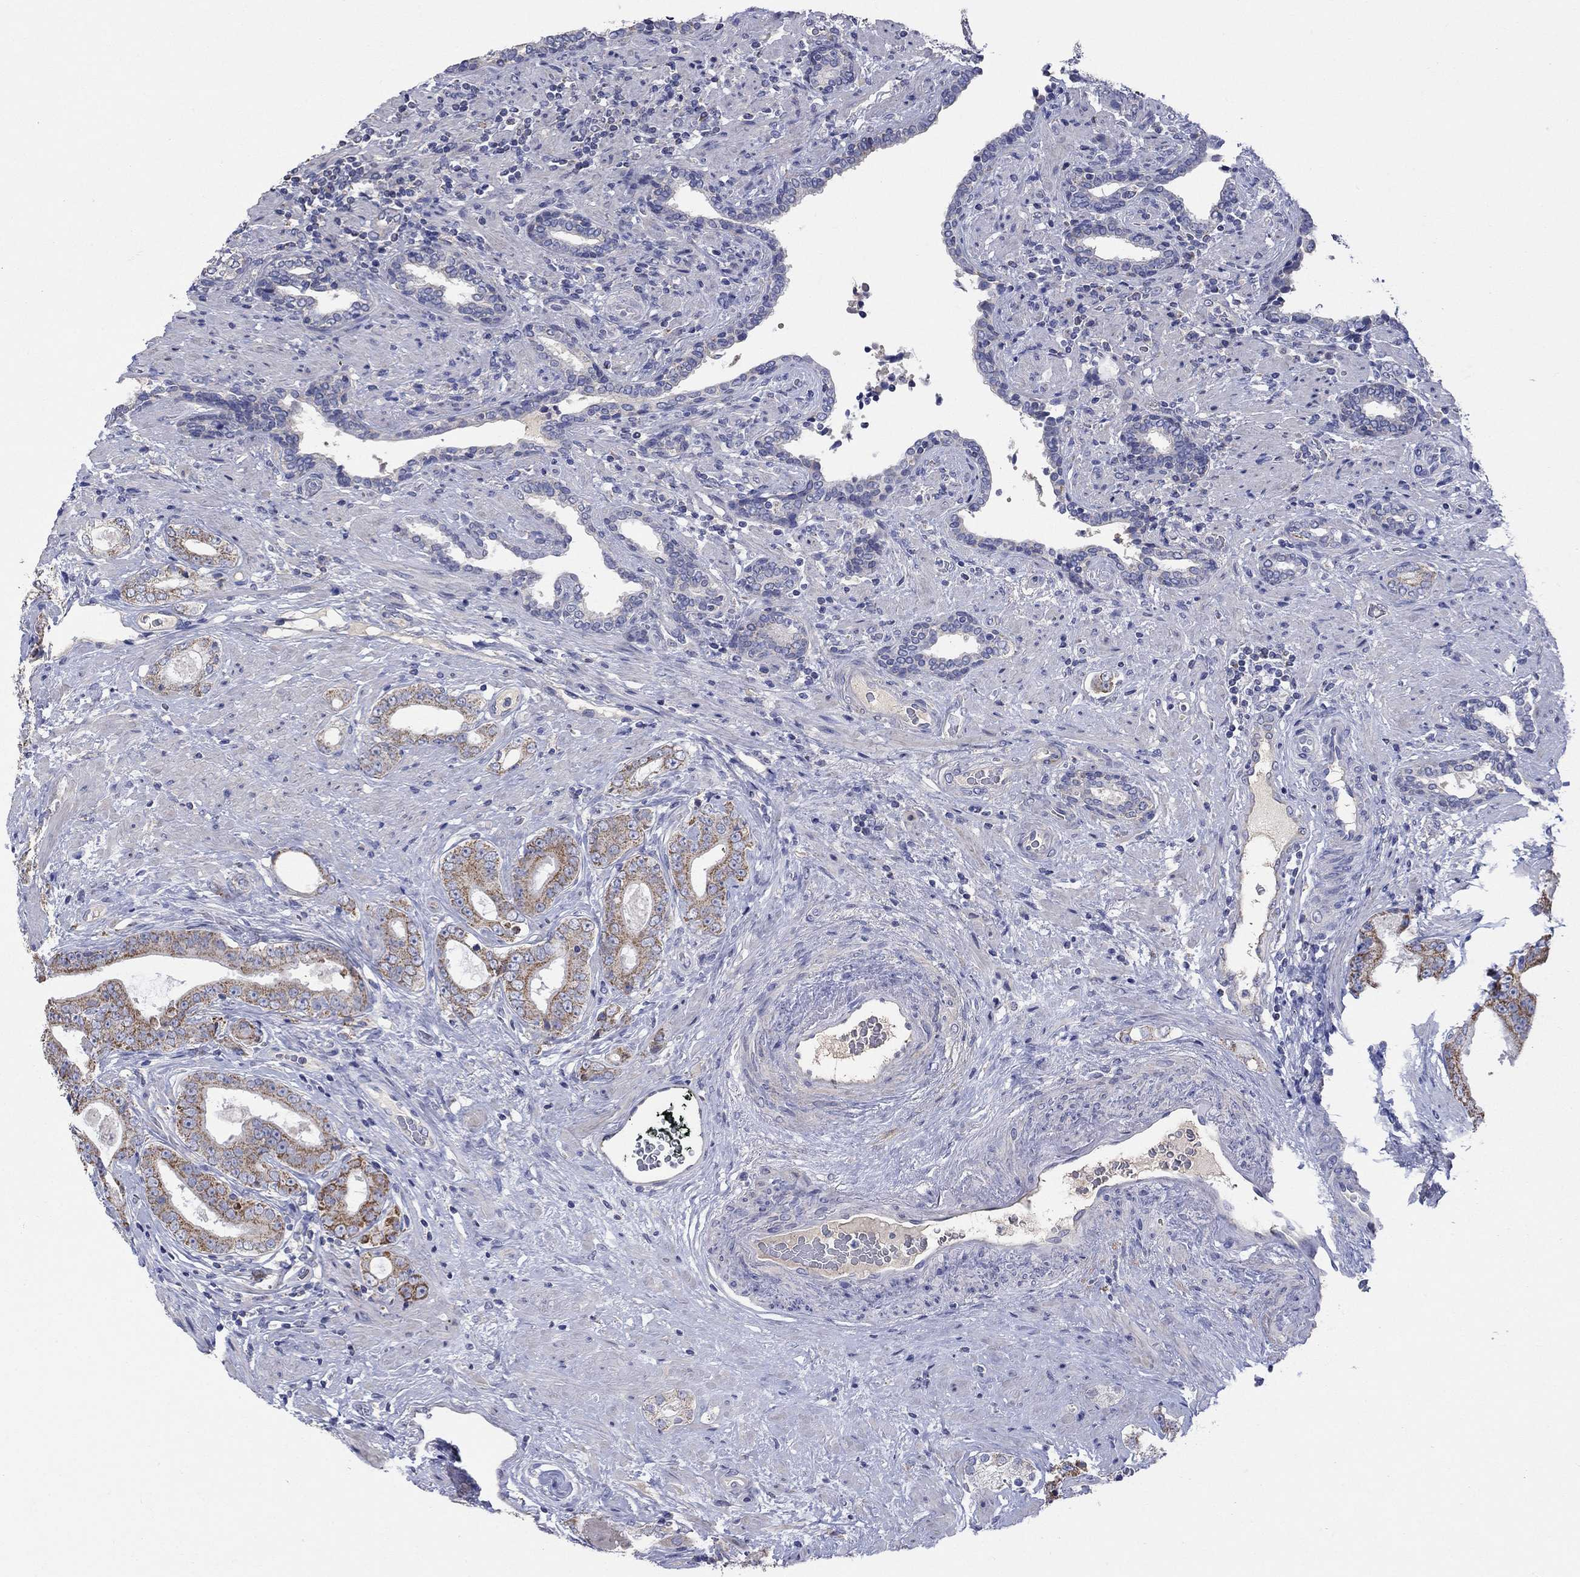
{"staining": {"intensity": "moderate", "quantity": "25%-75%", "location": "cytoplasmic/membranous"}, "tissue": "prostate cancer", "cell_type": "Tumor cells", "image_type": "cancer", "snomed": [{"axis": "morphology", "description": "Adenocarcinoma, Low grade"}, {"axis": "topography", "description": "Prostate and seminal vesicle, NOS"}], "caption": "The image displays immunohistochemical staining of prostate adenocarcinoma (low-grade). There is moderate cytoplasmic/membranous positivity is appreciated in about 25%-75% of tumor cells.", "gene": "CLVS1", "patient": {"sex": "male", "age": 61}}